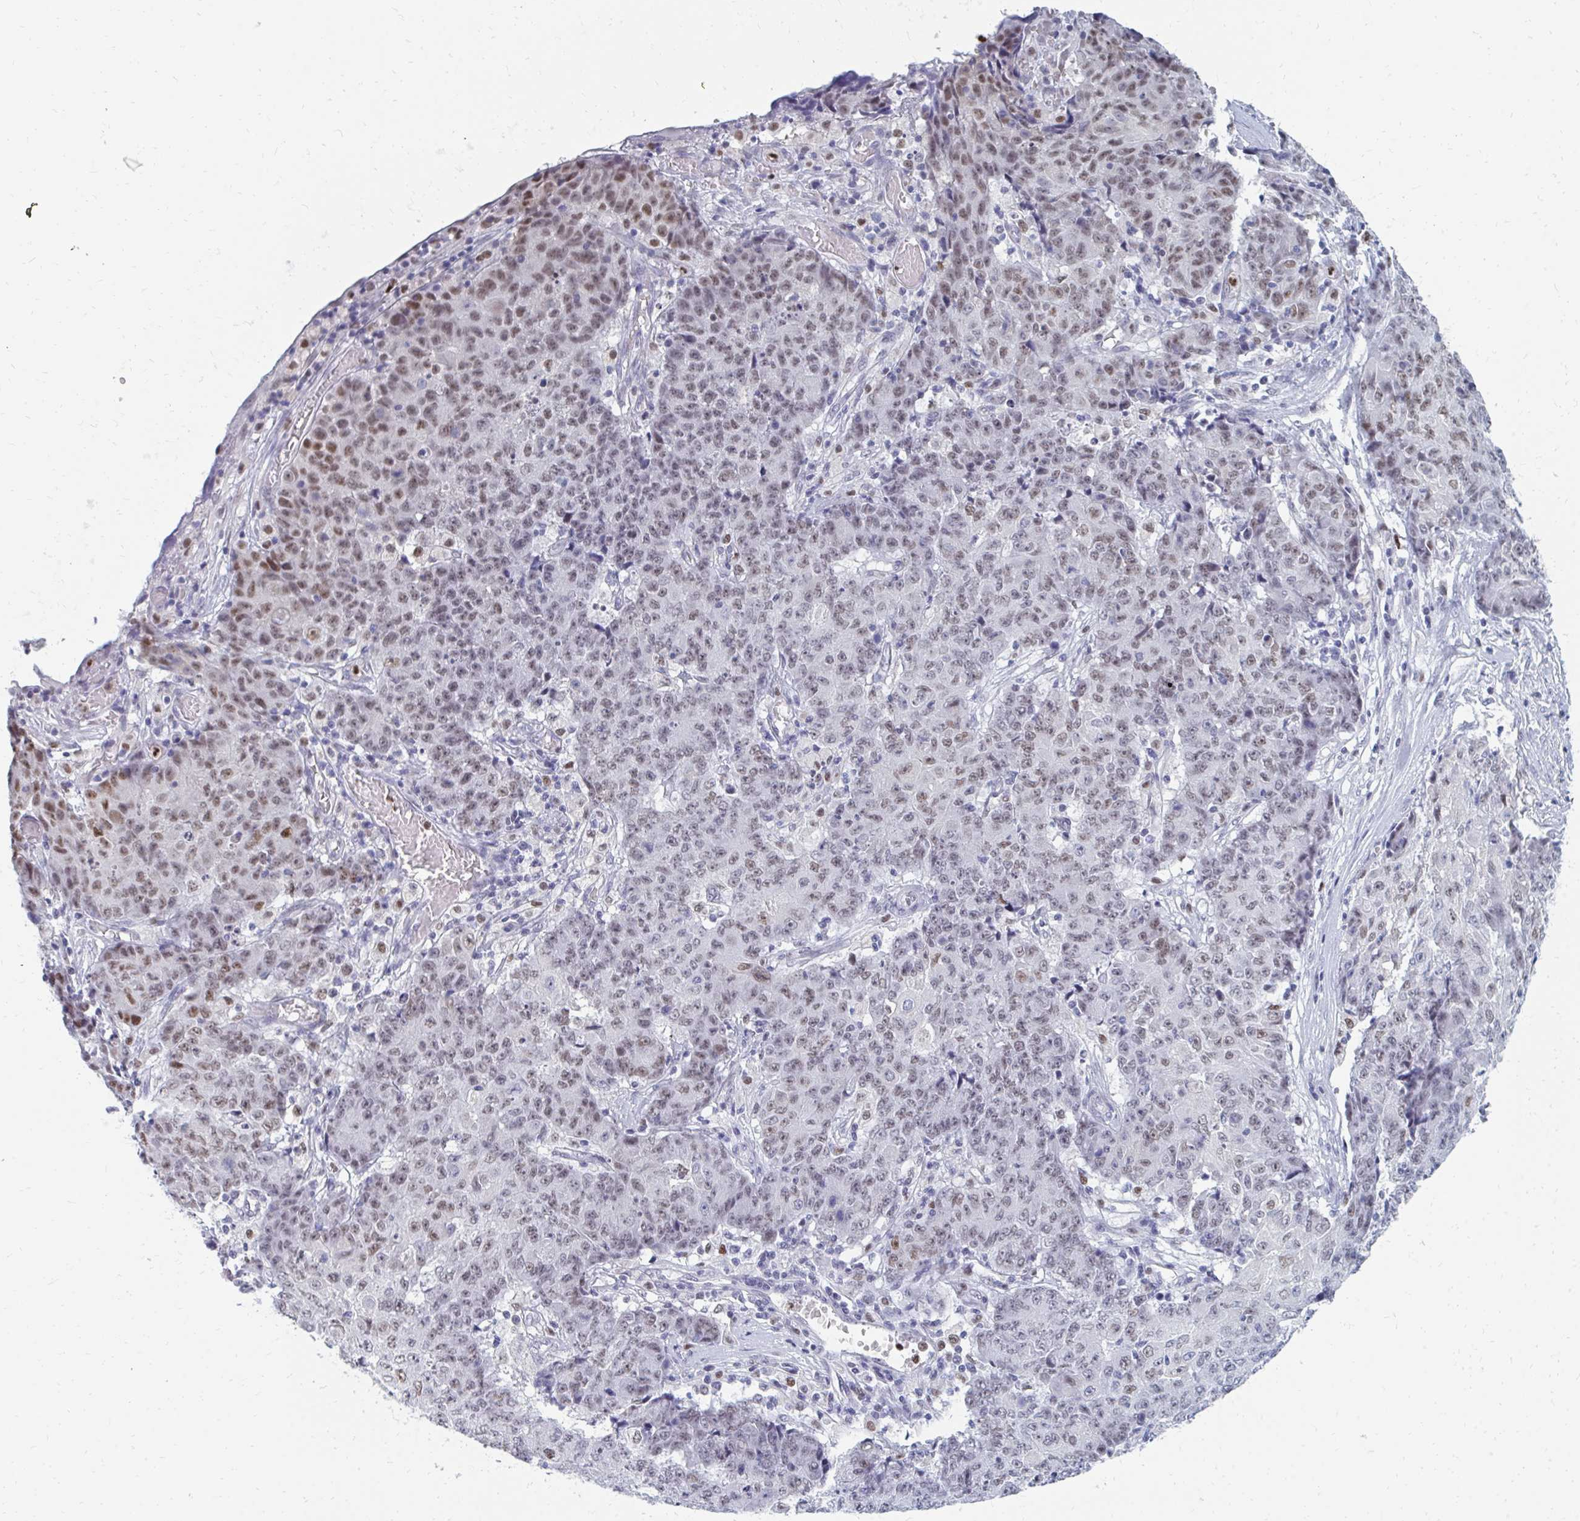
{"staining": {"intensity": "moderate", "quantity": "25%-75%", "location": "nuclear"}, "tissue": "ovarian cancer", "cell_type": "Tumor cells", "image_type": "cancer", "snomed": [{"axis": "morphology", "description": "Carcinoma, endometroid"}, {"axis": "topography", "description": "Ovary"}], "caption": "A brown stain highlights moderate nuclear expression of a protein in human ovarian cancer (endometroid carcinoma) tumor cells. Using DAB (3,3'-diaminobenzidine) (brown) and hematoxylin (blue) stains, captured at high magnification using brightfield microscopy.", "gene": "PLK3", "patient": {"sex": "female", "age": 42}}